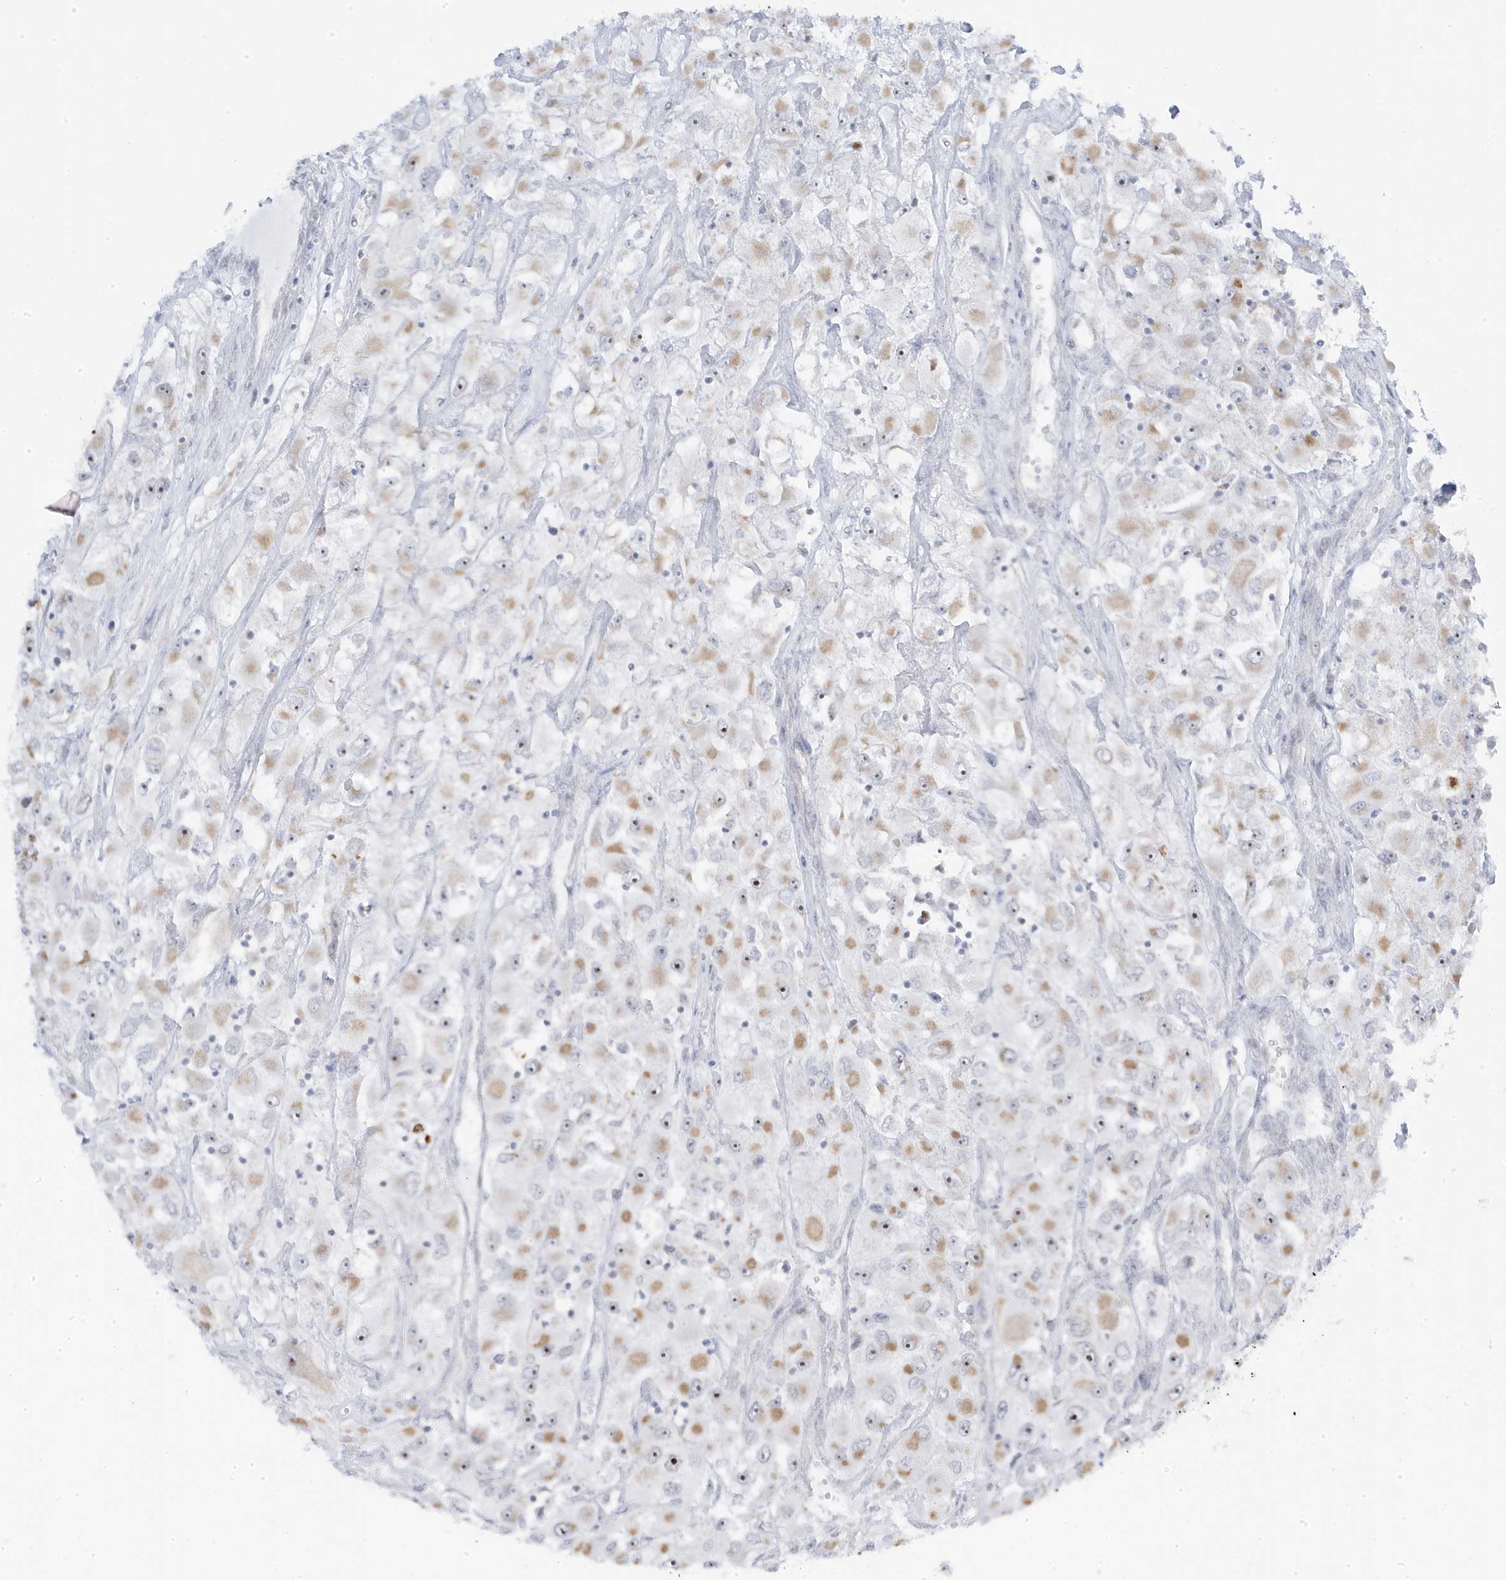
{"staining": {"intensity": "moderate", "quantity": "<25%", "location": "cytoplasmic/membranous,nuclear"}, "tissue": "renal cancer", "cell_type": "Tumor cells", "image_type": "cancer", "snomed": [{"axis": "morphology", "description": "Adenocarcinoma, NOS"}, {"axis": "topography", "description": "Kidney"}], "caption": "Renal cancer was stained to show a protein in brown. There is low levels of moderate cytoplasmic/membranous and nuclear staining in about <25% of tumor cells.", "gene": "TSEN15", "patient": {"sex": "female", "age": 52}}